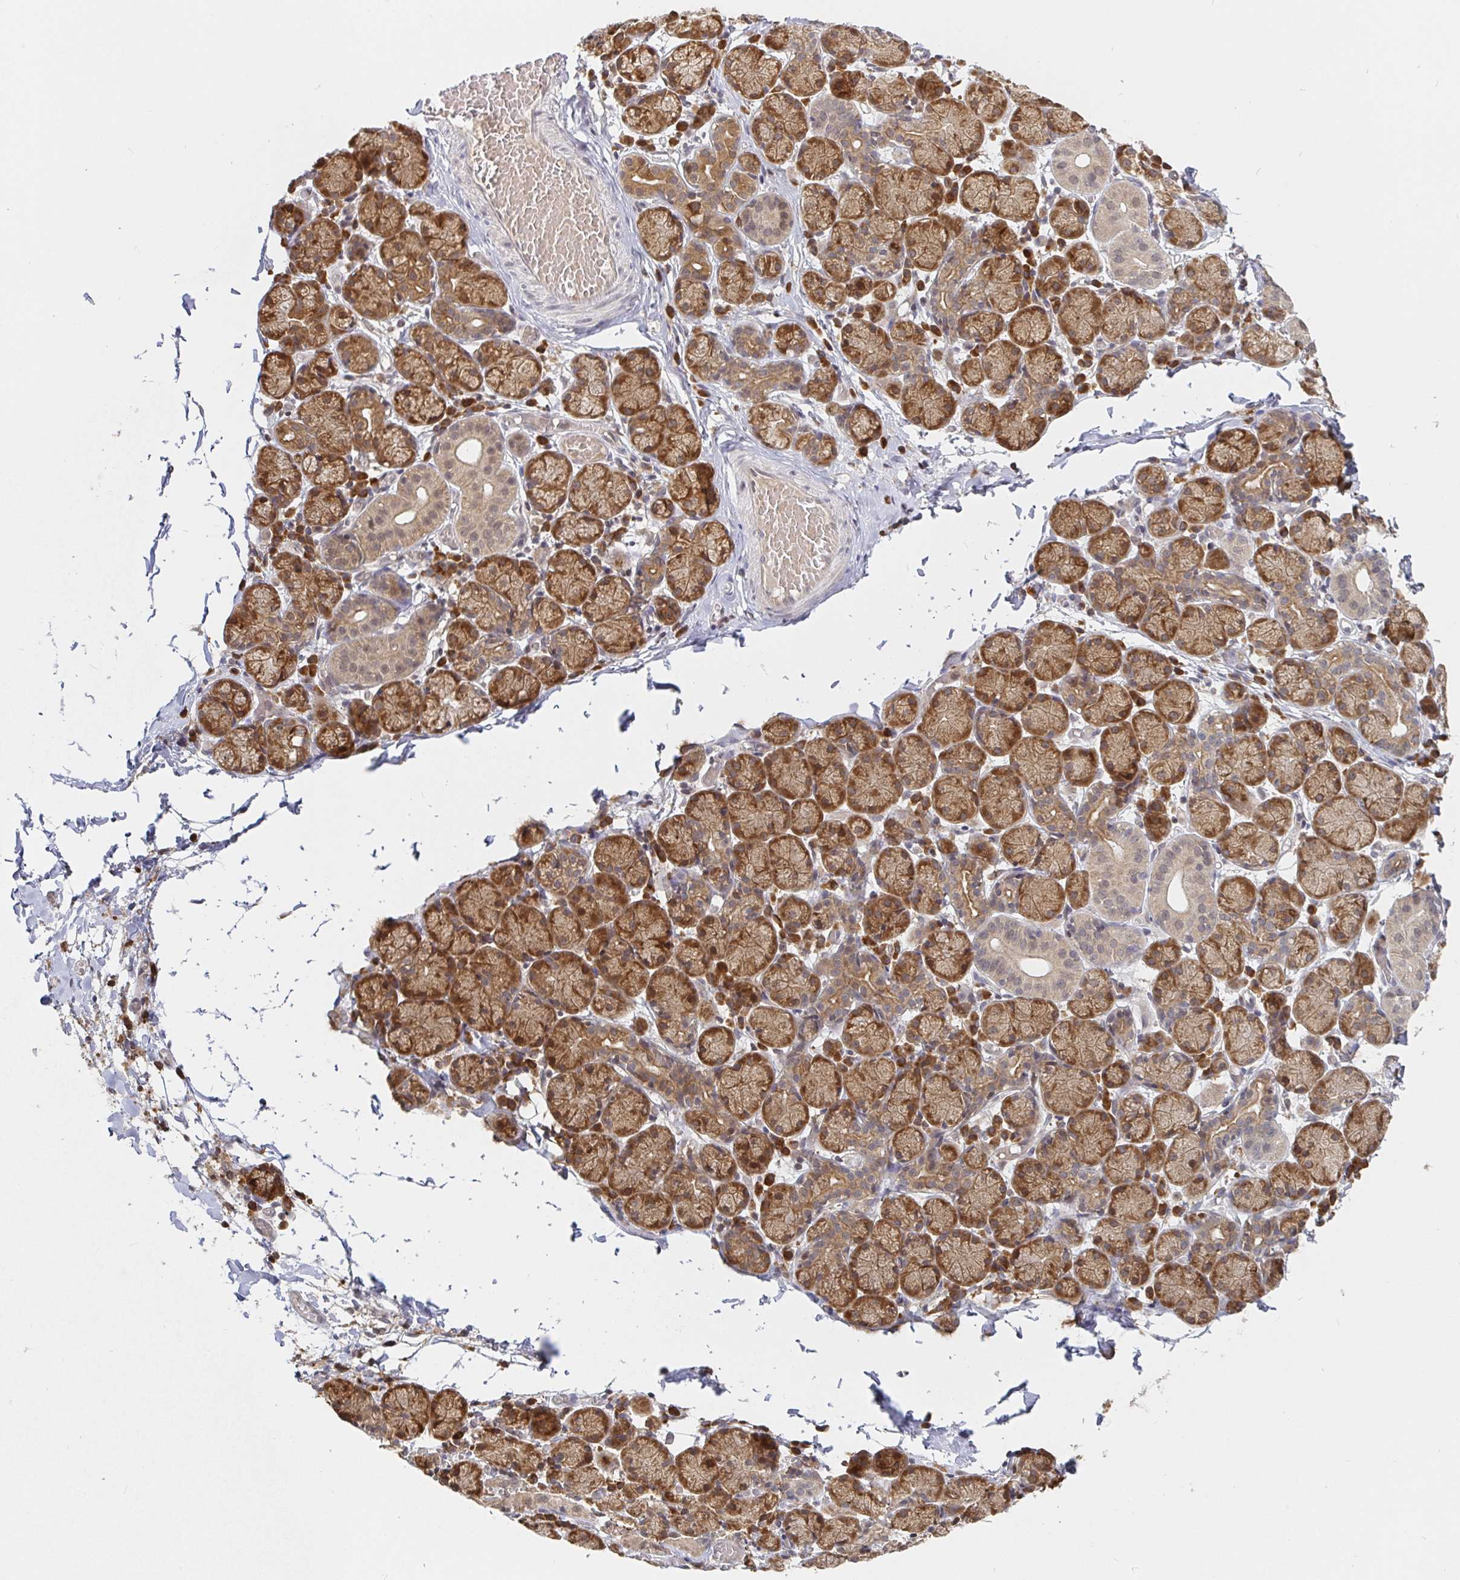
{"staining": {"intensity": "moderate", "quantity": "25%-75%", "location": "cytoplasmic/membranous"}, "tissue": "salivary gland", "cell_type": "Glandular cells", "image_type": "normal", "snomed": [{"axis": "morphology", "description": "Normal tissue, NOS"}, {"axis": "topography", "description": "Salivary gland"}], "caption": "Immunohistochemical staining of benign human salivary gland exhibits moderate cytoplasmic/membranous protein expression in approximately 25%-75% of glandular cells.", "gene": "ALG1L2", "patient": {"sex": "female", "age": 24}}